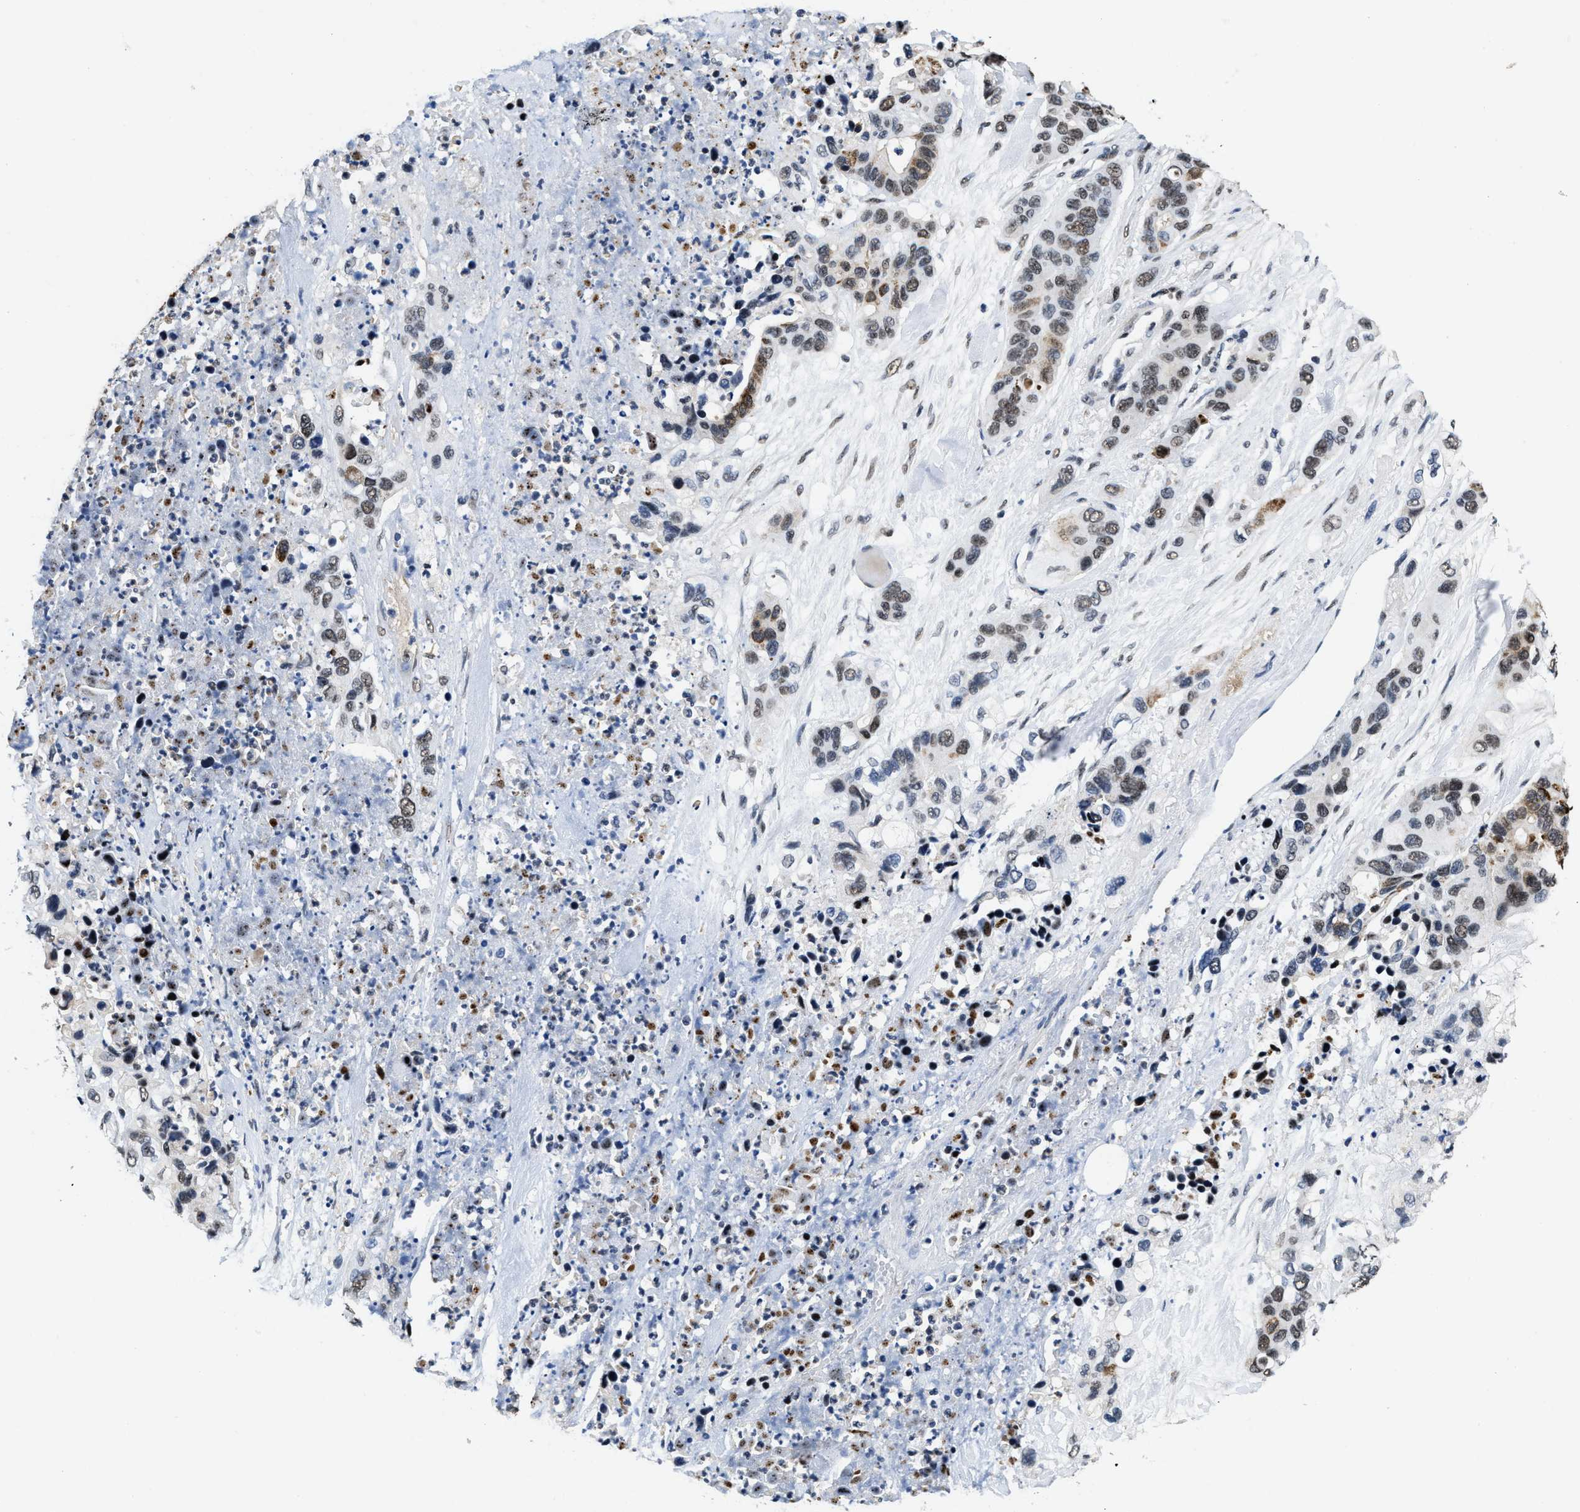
{"staining": {"intensity": "moderate", "quantity": "25%-75%", "location": "cytoplasmic/membranous,nuclear"}, "tissue": "pancreatic cancer", "cell_type": "Tumor cells", "image_type": "cancer", "snomed": [{"axis": "morphology", "description": "Adenocarcinoma, NOS"}, {"axis": "topography", "description": "Pancreas"}], "caption": "Adenocarcinoma (pancreatic) stained with a brown dye demonstrates moderate cytoplasmic/membranous and nuclear positive staining in approximately 25%-75% of tumor cells.", "gene": "SUPT16H", "patient": {"sex": "female", "age": 71}}